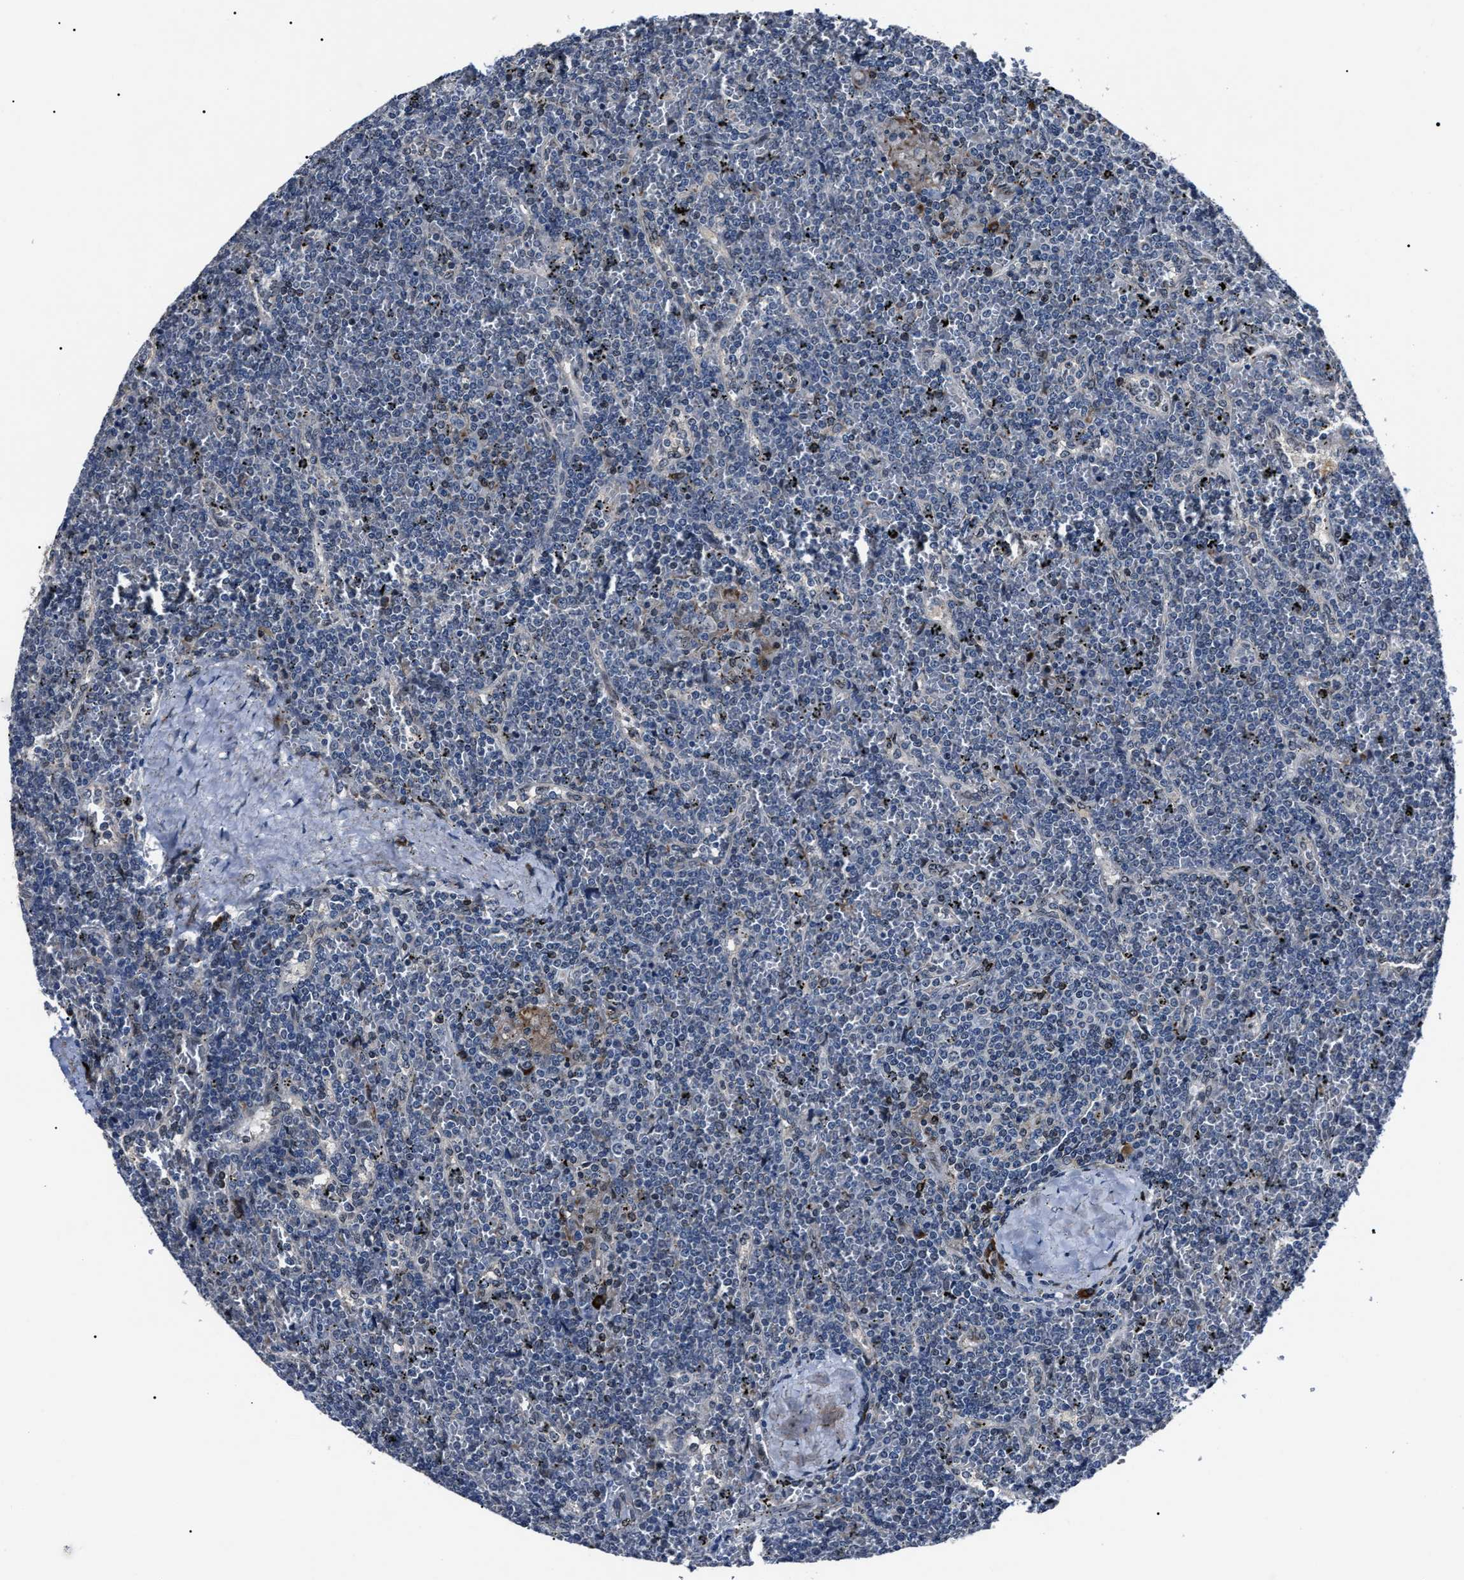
{"staining": {"intensity": "negative", "quantity": "none", "location": "none"}, "tissue": "lymphoma", "cell_type": "Tumor cells", "image_type": "cancer", "snomed": [{"axis": "morphology", "description": "Malignant lymphoma, non-Hodgkin's type, Low grade"}, {"axis": "topography", "description": "Spleen"}], "caption": "DAB immunohistochemical staining of human lymphoma exhibits no significant staining in tumor cells. The staining is performed using DAB (3,3'-diaminobenzidine) brown chromogen with nuclei counter-stained in using hematoxylin.", "gene": "LRRC14", "patient": {"sex": "female", "age": 19}}